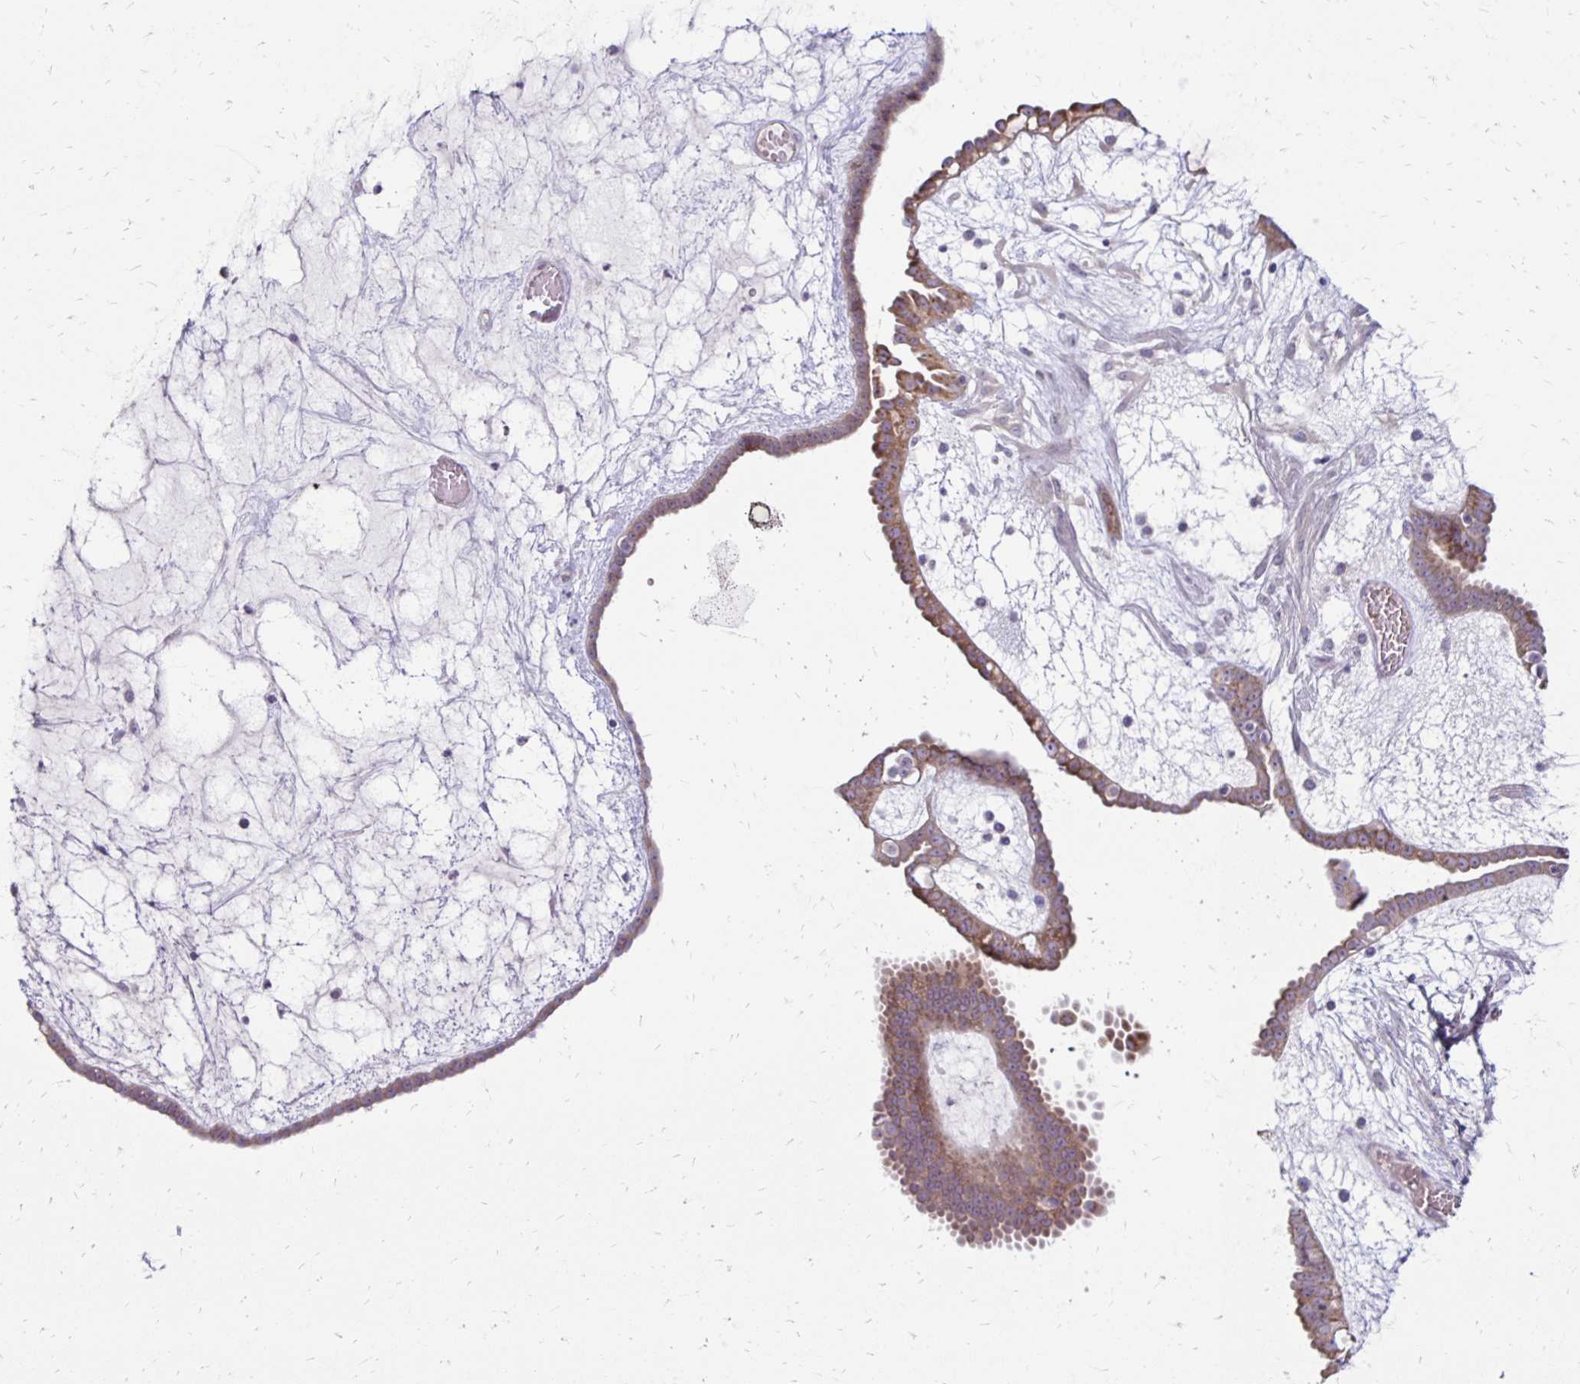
{"staining": {"intensity": "weak", "quantity": "25%-75%", "location": "cytoplasmic/membranous"}, "tissue": "ovarian cancer", "cell_type": "Tumor cells", "image_type": "cancer", "snomed": [{"axis": "morphology", "description": "Cystadenocarcinoma, serous, NOS"}, {"axis": "topography", "description": "Ovary"}], "caption": "The image exhibits immunohistochemical staining of ovarian cancer (serous cystadenocarcinoma). There is weak cytoplasmic/membranous expression is appreciated in about 25%-75% of tumor cells.", "gene": "KATNBL1", "patient": {"sex": "female", "age": 71}}